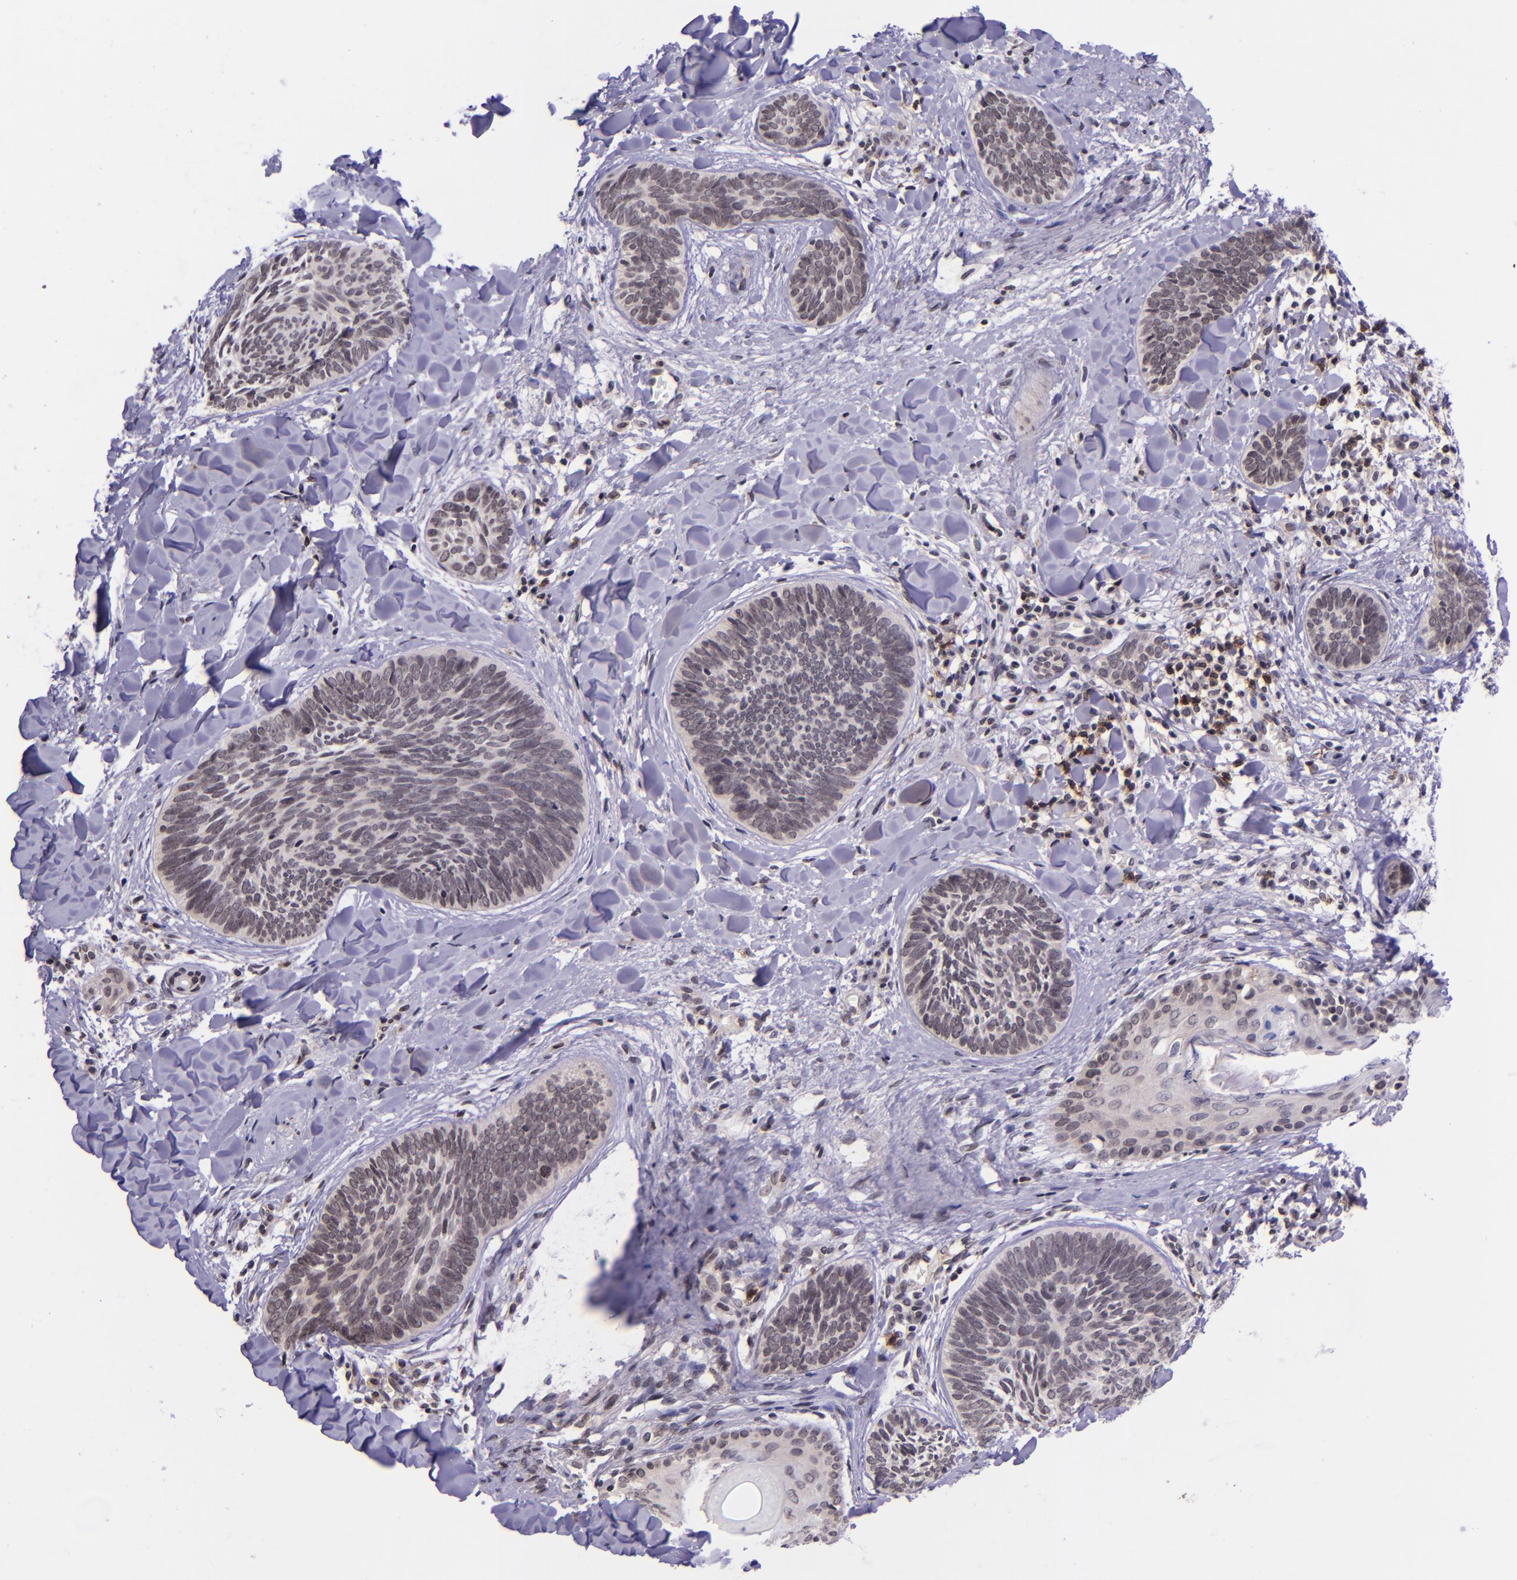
{"staining": {"intensity": "weak", "quantity": ">75%", "location": "cytoplasmic/membranous"}, "tissue": "skin cancer", "cell_type": "Tumor cells", "image_type": "cancer", "snomed": [{"axis": "morphology", "description": "Basal cell carcinoma"}, {"axis": "topography", "description": "Skin"}], "caption": "Protein staining of basal cell carcinoma (skin) tissue shows weak cytoplasmic/membranous expression in approximately >75% of tumor cells. (IHC, brightfield microscopy, high magnification).", "gene": "SELL", "patient": {"sex": "female", "age": 81}}